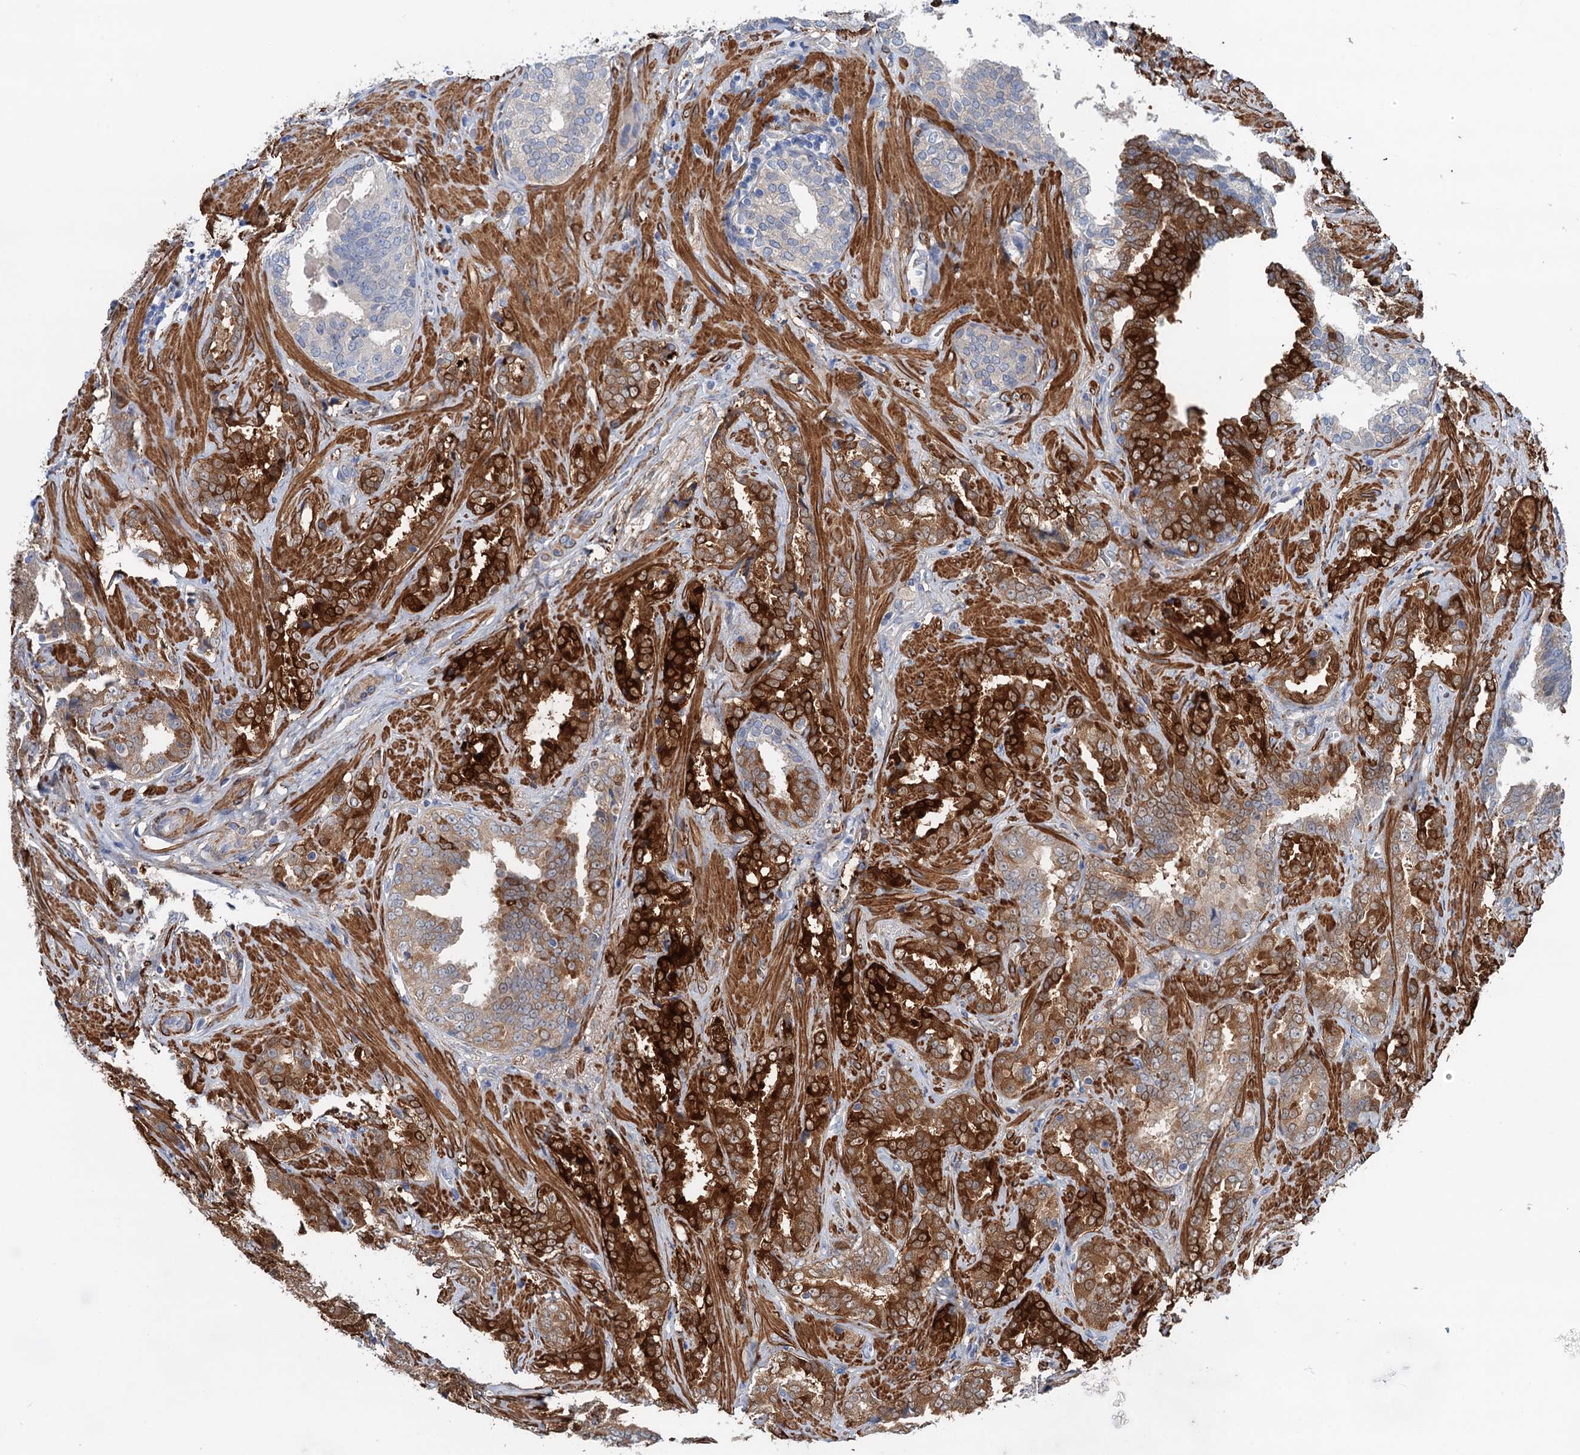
{"staining": {"intensity": "strong", "quantity": "25%-75%", "location": "cytoplasmic/membranous"}, "tissue": "prostate cancer", "cell_type": "Tumor cells", "image_type": "cancer", "snomed": [{"axis": "morphology", "description": "Adenocarcinoma, High grade"}, {"axis": "topography", "description": "Prostate and seminal vesicle, NOS"}], "caption": "The immunohistochemical stain highlights strong cytoplasmic/membranous expression in tumor cells of prostate adenocarcinoma (high-grade) tissue.", "gene": "CSTPP1", "patient": {"sex": "male", "age": 67}}